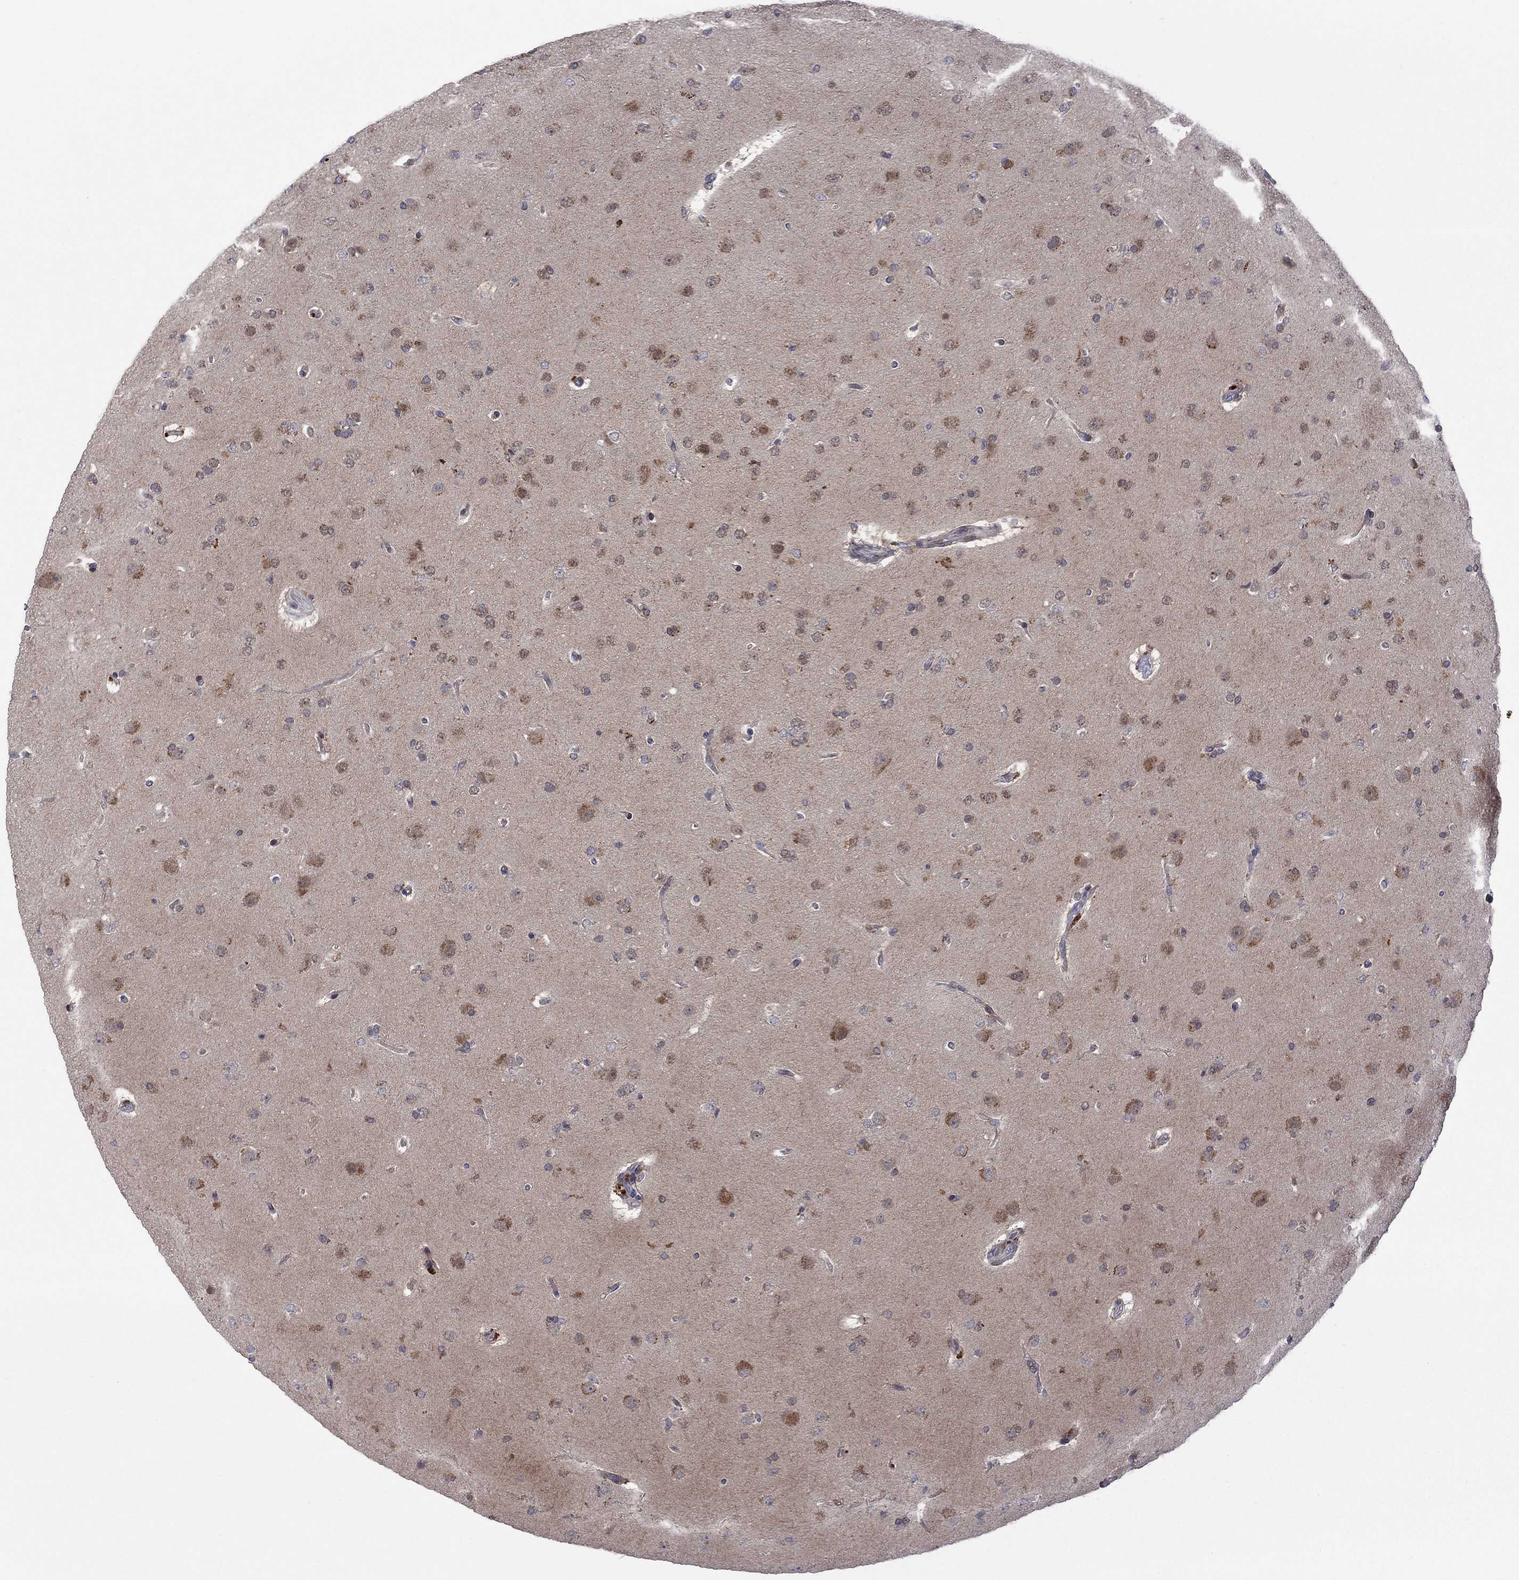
{"staining": {"intensity": "moderate", "quantity": "25%-75%", "location": "cytoplasmic/membranous"}, "tissue": "glioma", "cell_type": "Tumor cells", "image_type": "cancer", "snomed": [{"axis": "morphology", "description": "Glioma, malignant, NOS"}, {"axis": "topography", "description": "Cerebral cortex"}], "caption": "There is medium levels of moderate cytoplasmic/membranous expression in tumor cells of glioma, as demonstrated by immunohistochemical staining (brown color).", "gene": "TTC21B", "patient": {"sex": "male", "age": 58}}